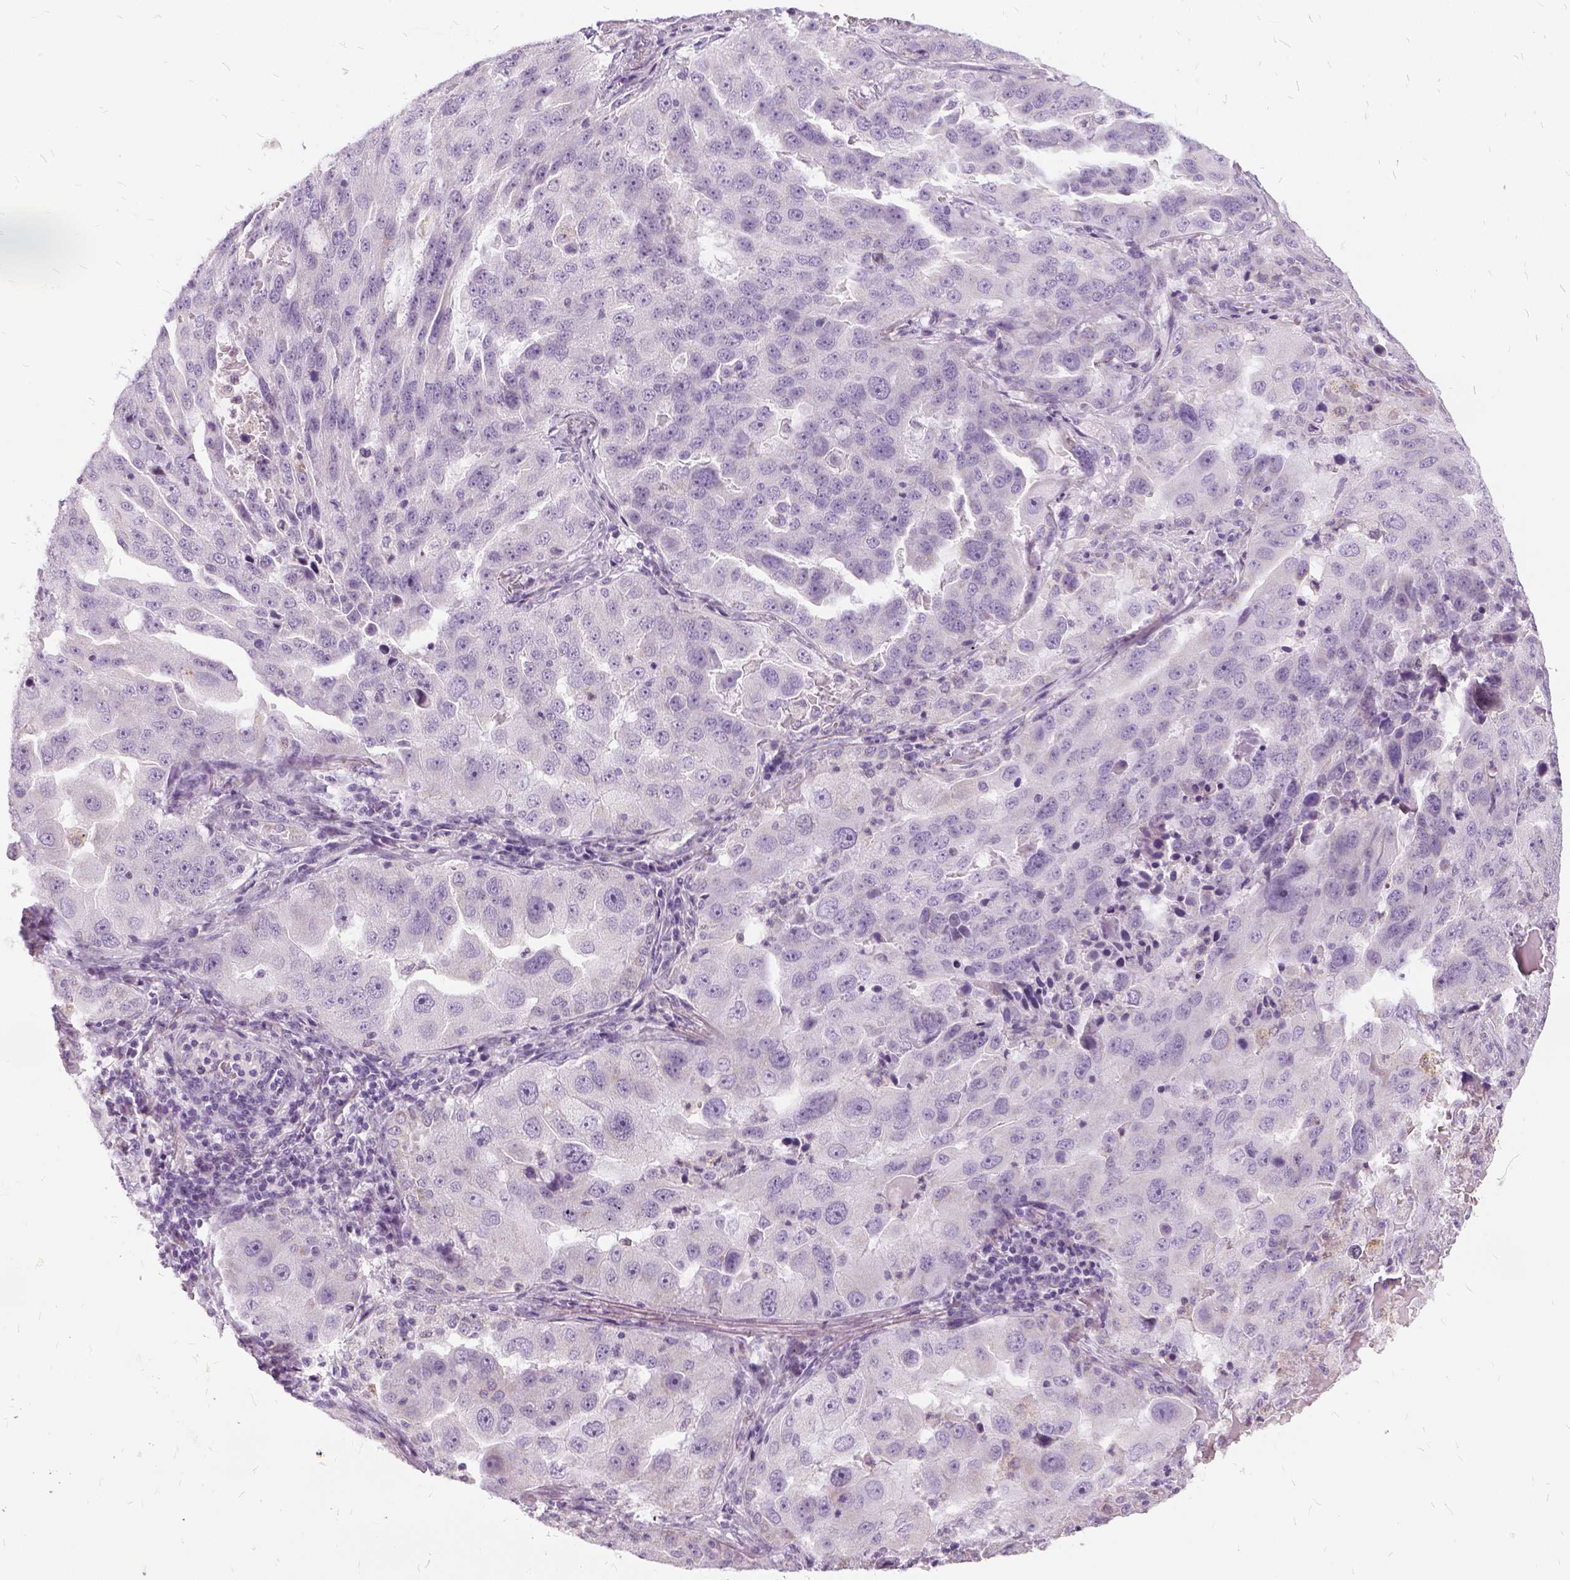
{"staining": {"intensity": "negative", "quantity": "none", "location": "none"}, "tissue": "lung cancer", "cell_type": "Tumor cells", "image_type": "cancer", "snomed": [{"axis": "morphology", "description": "Adenocarcinoma, NOS"}, {"axis": "topography", "description": "Lung"}], "caption": "Immunohistochemical staining of lung adenocarcinoma demonstrates no significant expression in tumor cells.", "gene": "FDX1", "patient": {"sex": "female", "age": 61}}